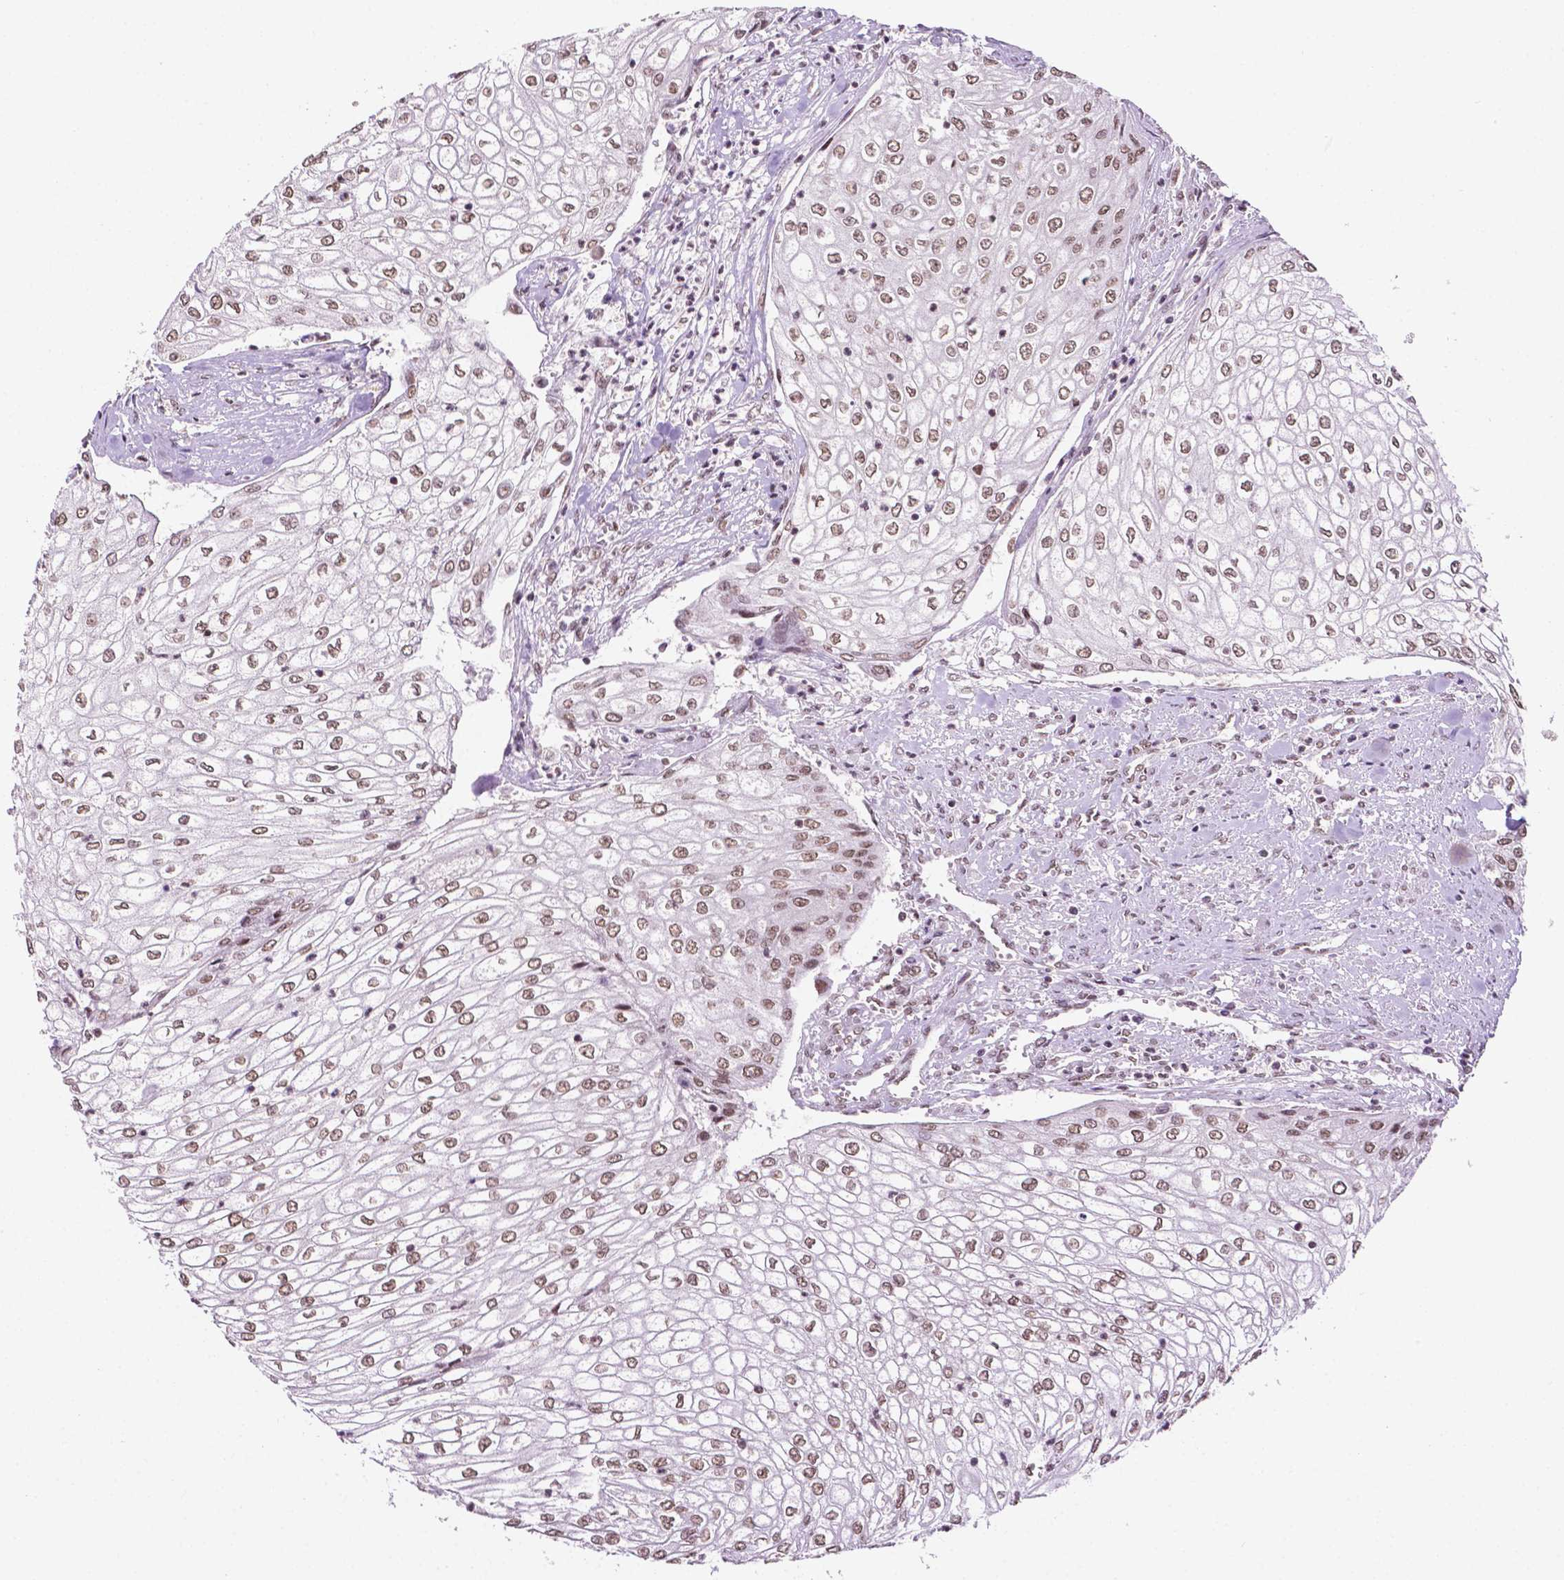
{"staining": {"intensity": "moderate", "quantity": ">75%", "location": "nuclear"}, "tissue": "urothelial cancer", "cell_type": "Tumor cells", "image_type": "cancer", "snomed": [{"axis": "morphology", "description": "Urothelial carcinoma, High grade"}, {"axis": "topography", "description": "Urinary bladder"}], "caption": "Protein staining by immunohistochemistry shows moderate nuclear expression in approximately >75% of tumor cells in urothelial cancer.", "gene": "PTPN6", "patient": {"sex": "male", "age": 62}}